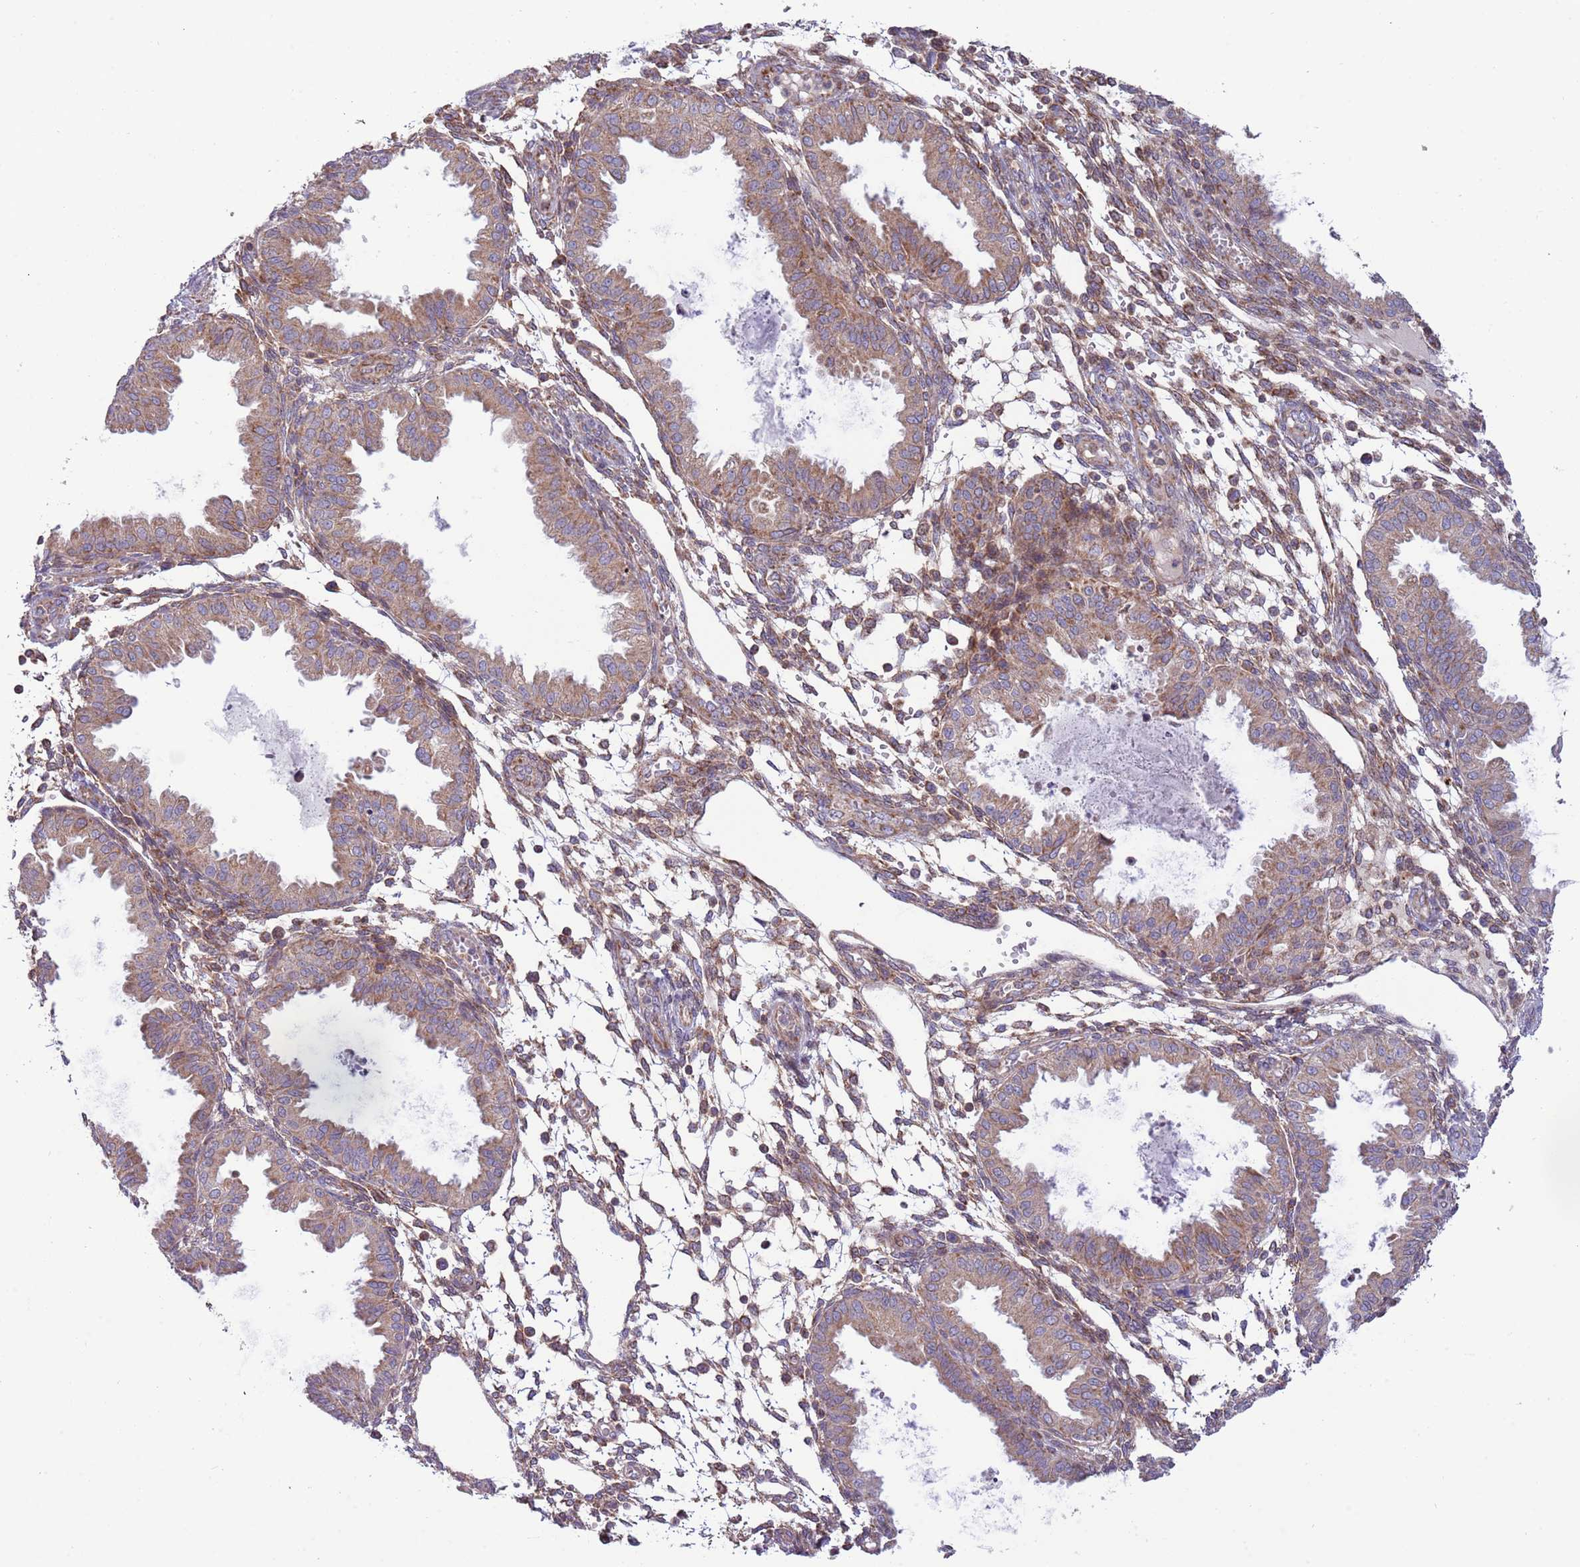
{"staining": {"intensity": "weak", "quantity": "25%-75%", "location": "cytoplasmic/membranous"}, "tissue": "endometrium", "cell_type": "Cells in endometrial stroma", "image_type": "normal", "snomed": [{"axis": "morphology", "description": "Normal tissue, NOS"}, {"axis": "topography", "description": "Endometrium"}], "caption": "A brown stain labels weak cytoplasmic/membranous positivity of a protein in cells in endometrial stroma of benign human endometrium.", "gene": "IRS4", "patient": {"sex": "female", "age": 33}}